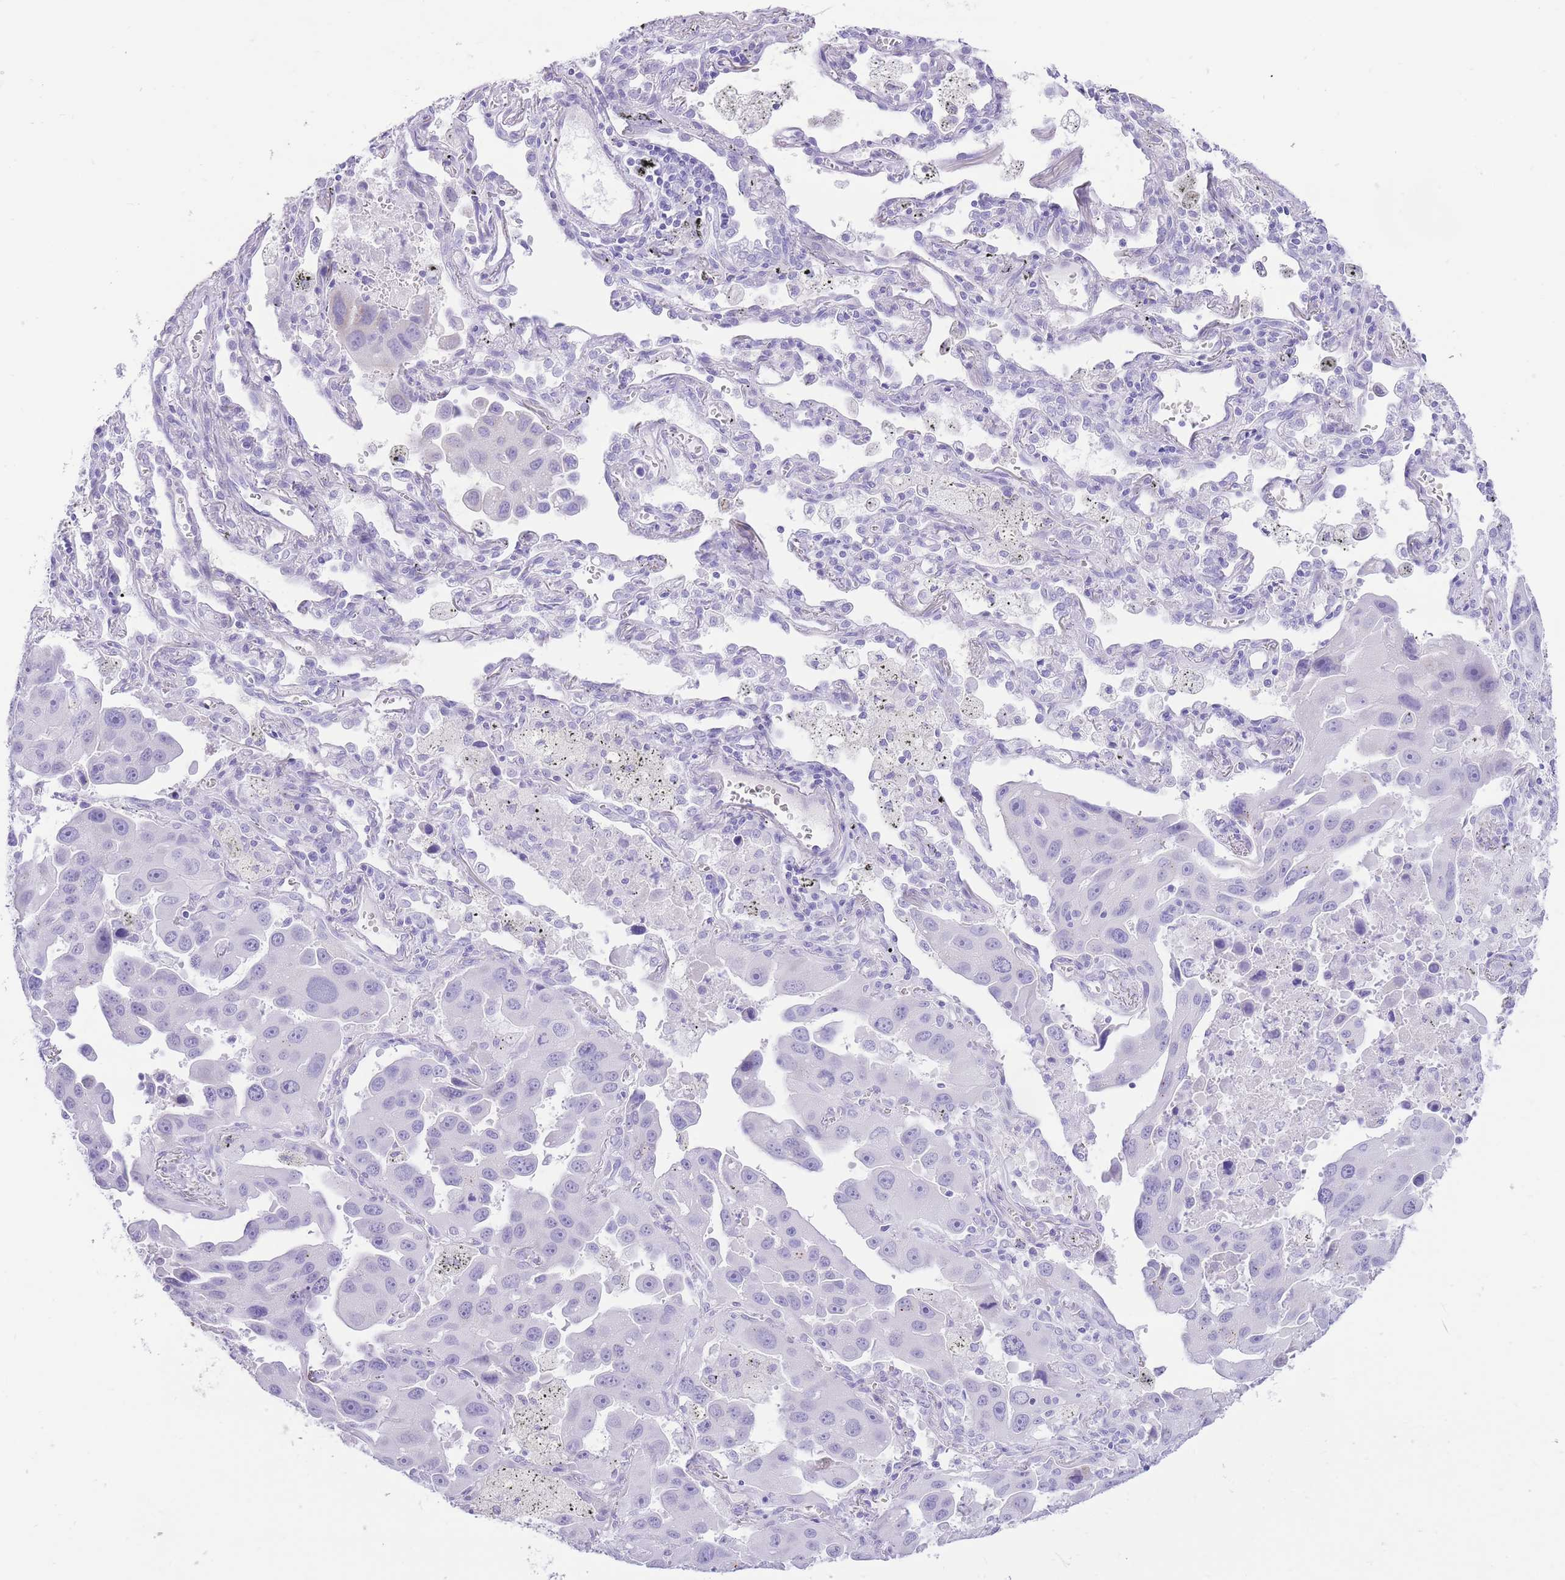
{"staining": {"intensity": "negative", "quantity": "none", "location": "none"}, "tissue": "lung cancer", "cell_type": "Tumor cells", "image_type": "cancer", "snomed": [{"axis": "morphology", "description": "Adenocarcinoma, NOS"}, {"axis": "topography", "description": "Lung"}], "caption": "Tumor cells are negative for brown protein staining in lung cancer (adenocarcinoma).", "gene": "ELOA2", "patient": {"sex": "male", "age": 66}}